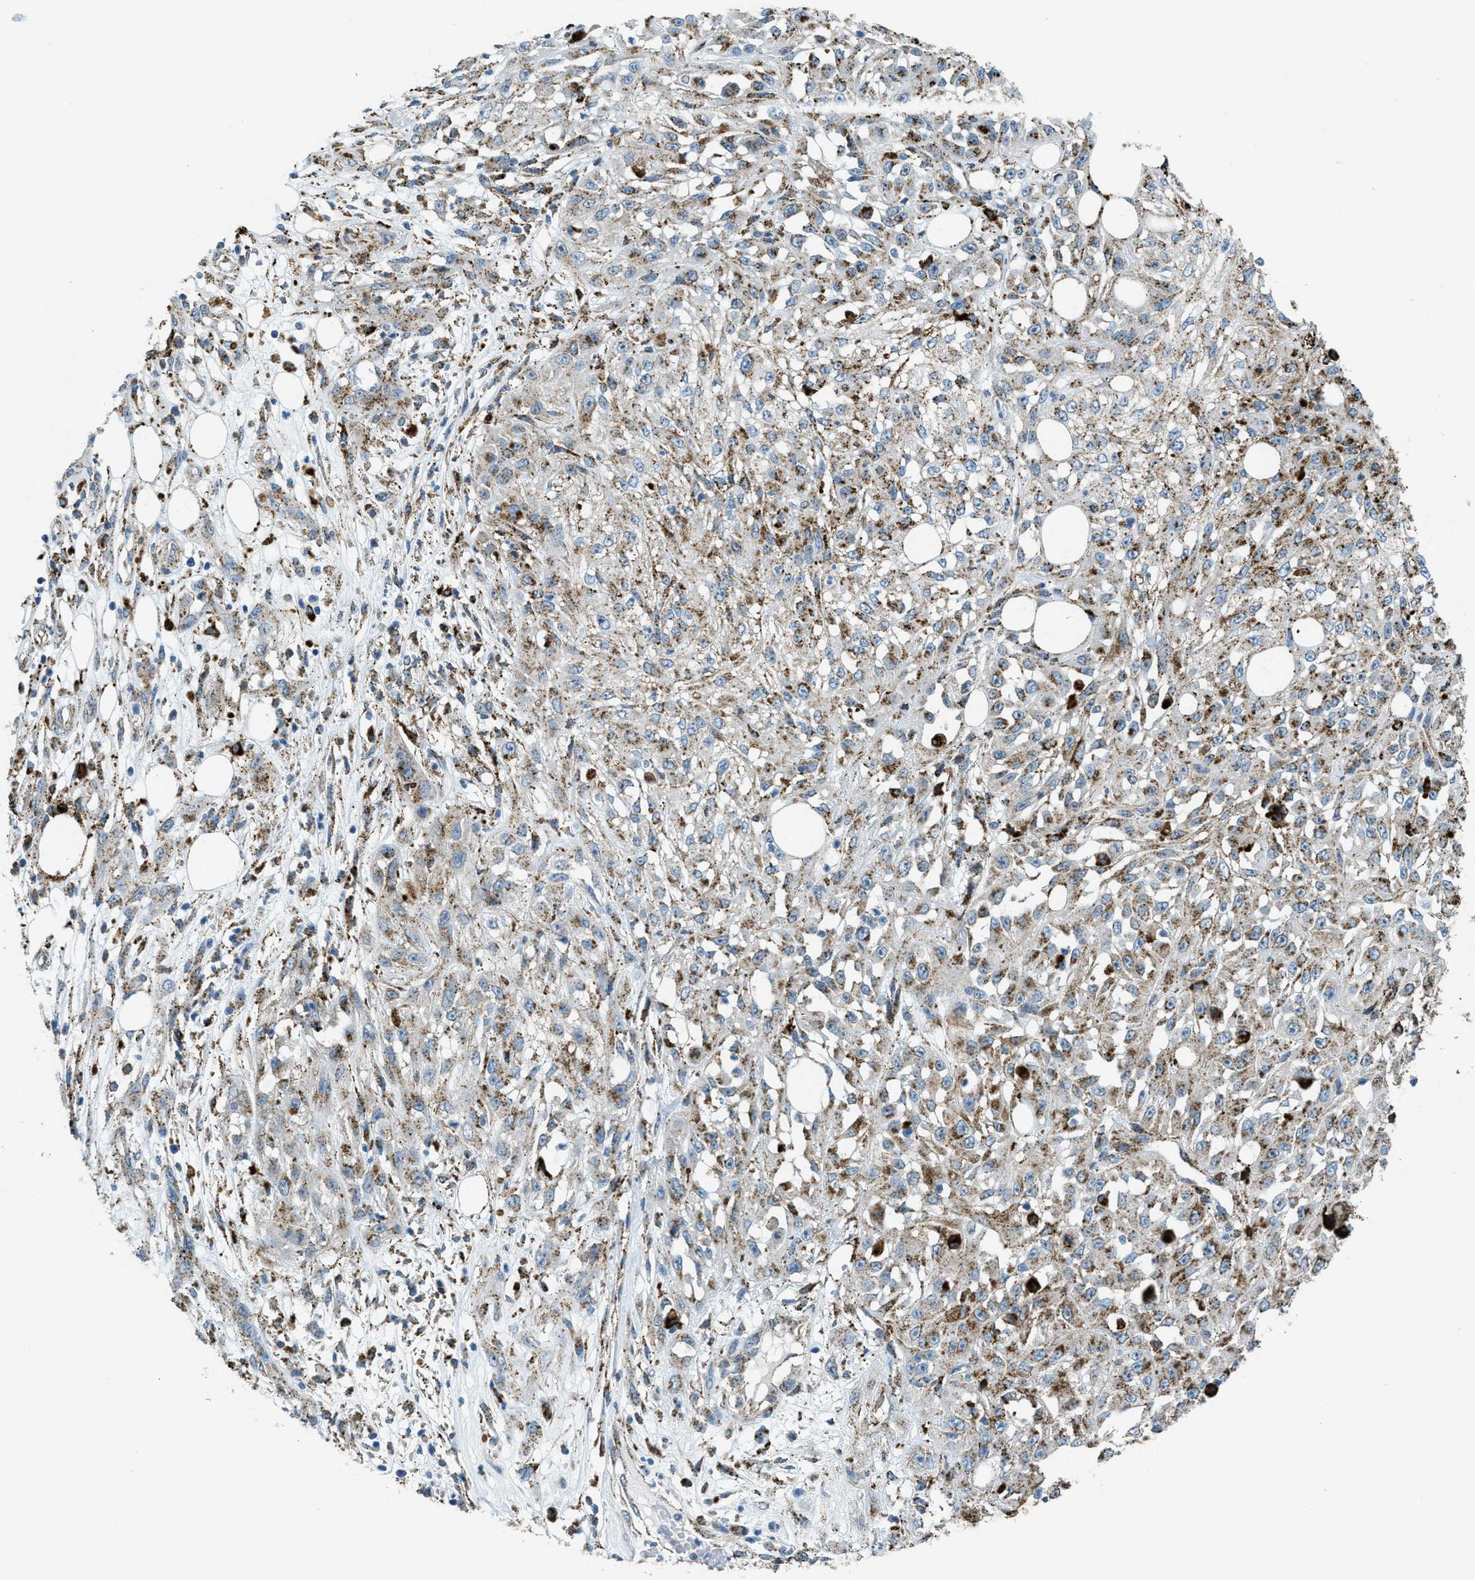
{"staining": {"intensity": "moderate", "quantity": ">75%", "location": "cytoplasmic/membranous"}, "tissue": "skin cancer", "cell_type": "Tumor cells", "image_type": "cancer", "snomed": [{"axis": "morphology", "description": "Squamous cell carcinoma, NOS"}, {"axis": "morphology", "description": "Squamous cell carcinoma, metastatic, NOS"}, {"axis": "topography", "description": "Skin"}, {"axis": "topography", "description": "Lymph node"}], "caption": "A micrograph of metastatic squamous cell carcinoma (skin) stained for a protein displays moderate cytoplasmic/membranous brown staining in tumor cells.", "gene": "SCARB2", "patient": {"sex": "male", "age": 75}}